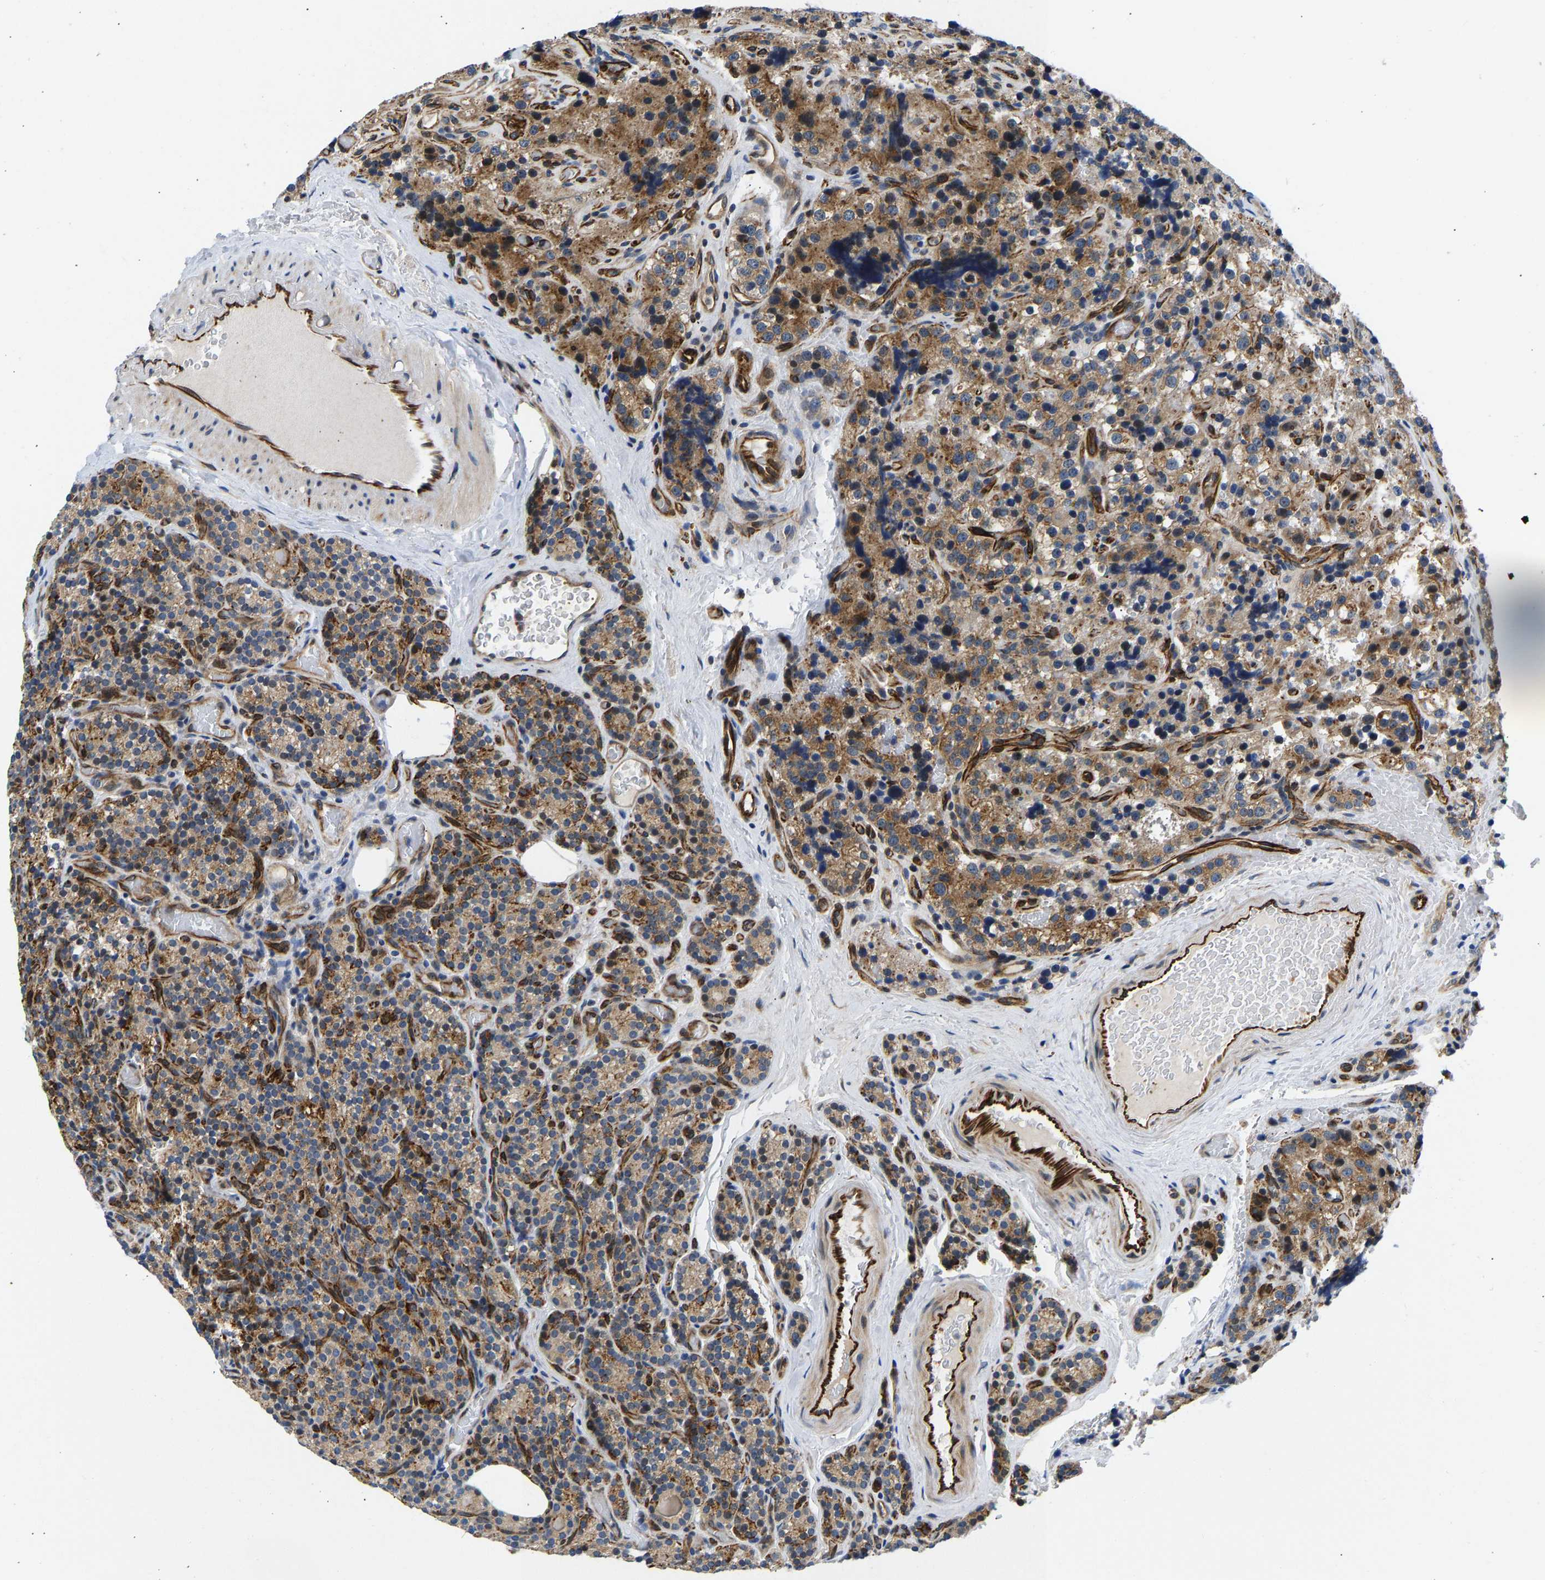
{"staining": {"intensity": "moderate", "quantity": ">75%", "location": "cytoplasmic/membranous"}, "tissue": "parathyroid gland", "cell_type": "Glandular cells", "image_type": "normal", "snomed": [{"axis": "morphology", "description": "Normal tissue, NOS"}, {"axis": "morphology", "description": "Adenoma, NOS"}, {"axis": "topography", "description": "Parathyroid gland"}], "caption": "The photomicrograph exhibits immunohistochemical staining of benign parathyroid gland. There is moderate cytoplasmic/membranous expression is appreciated in about >75% of glandular cells. (DAB IHC, brown staining for protein, blue staining for nuclei).", "gene": "RESF1", "patient": {"sex": "female", "age": 51}}